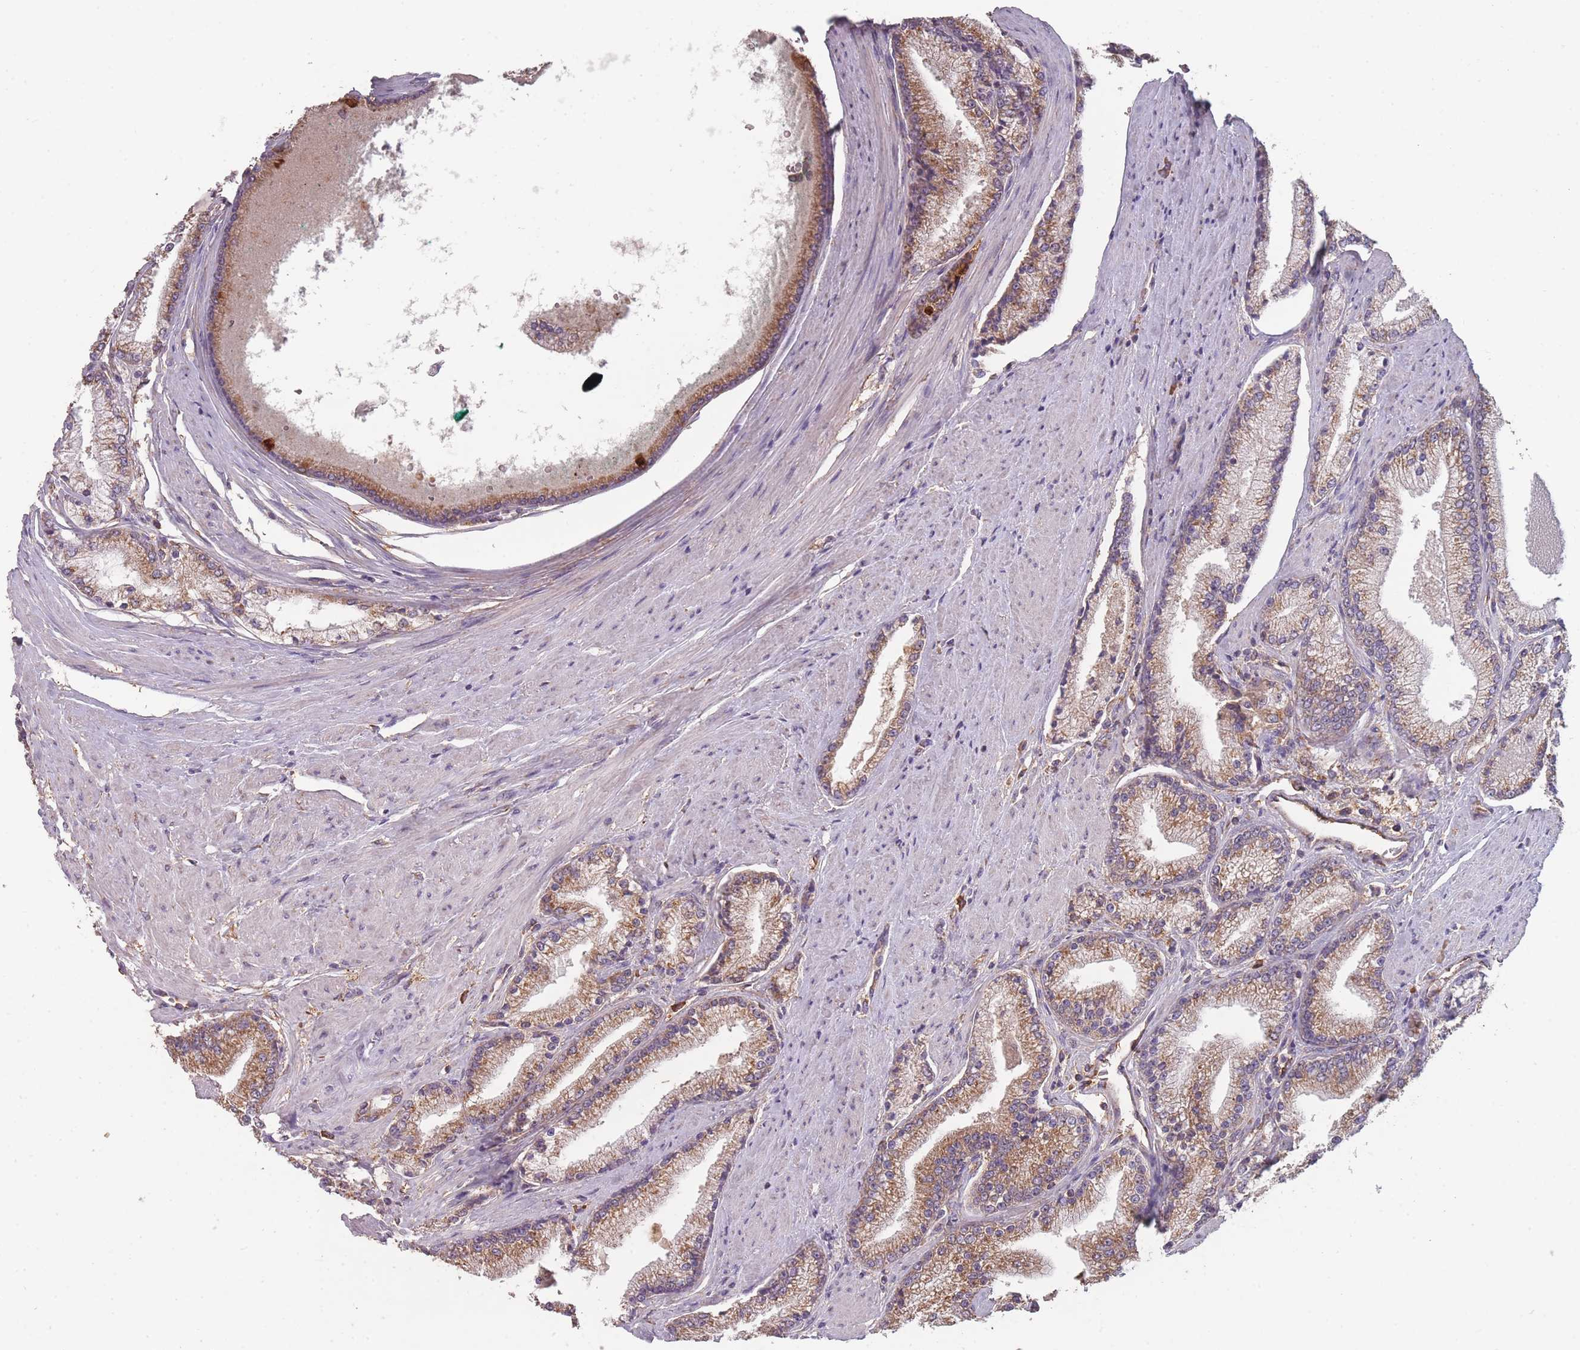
{"staining": {"intensity": "moderate", "quantity": ">75%", "location": "cytoplasmic/membranous"}, "tissue": "prostate cancer", "cell_type": "Tumor cells", "image_type": "cancer", "snomed": [{"axis": "morphology", "description": "Adenocarcinoma, High grade"}, {"axis": "topography", "description": "Prostate"}], "caption": "This image shows immunohistochemistry staining of human prostate cancer (high-grade adenocarcinoma), with medium moderate cytoplasmic/membranous expression in approximately >75% of tumor cells.", "gene": "SANBR", "patient": {"sex": "male", "age": 67}}